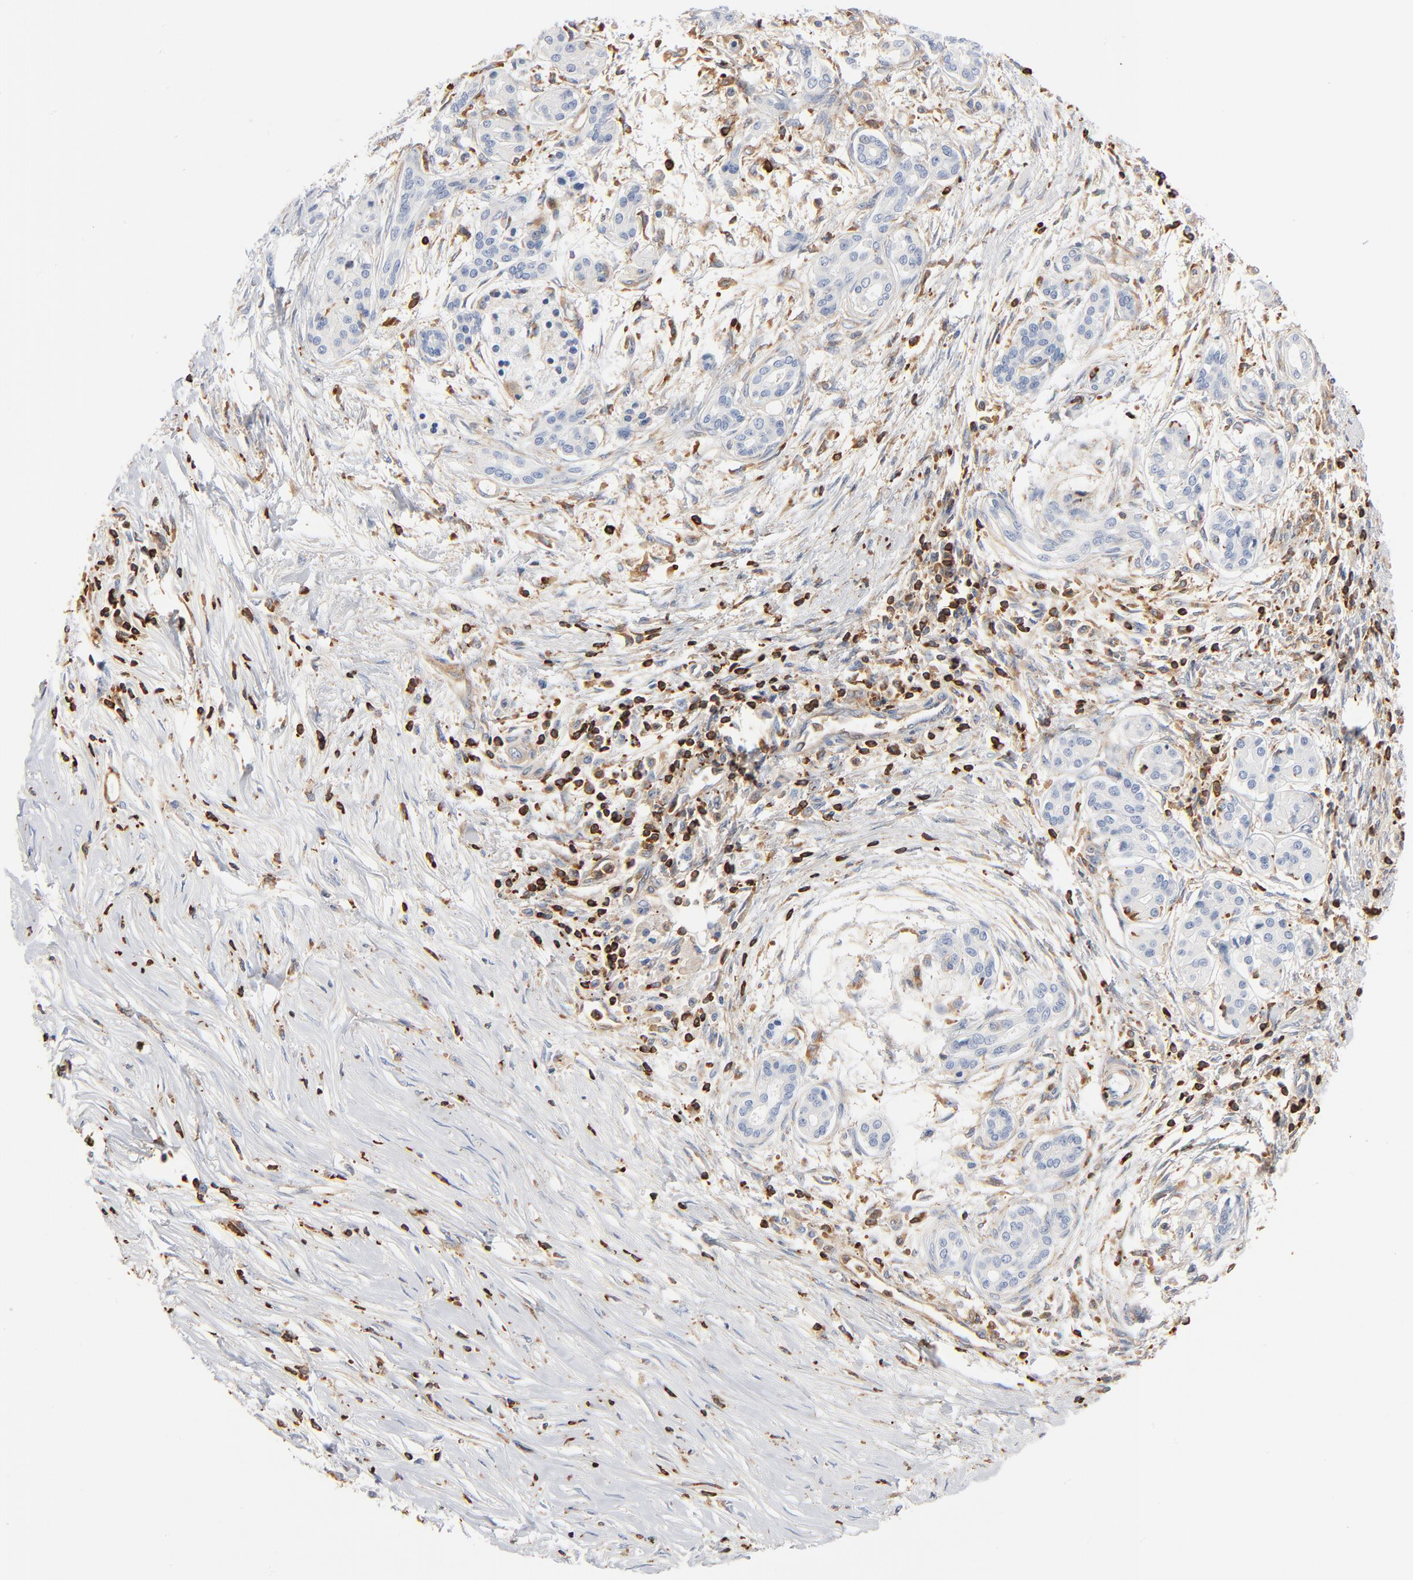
{"staining": {"intensity": "negative", "quantity": "none", "location": "none"}, "tissue": "pancreatic cancer", "cell_type": "Tumor cells", "image_type": "cancer", "snomed": [{"axis": "morphology", "description": "Adenocarcinoma, NOS"}, {"axis": "topography", "description": "Pancreas"}], "caption": "Tumor cells are negative for protein expression in human pancreatic cancer (adenocarcinoma).", "gene": "SH3KBP1", "patient": {"sex": "female", "age": 59}}